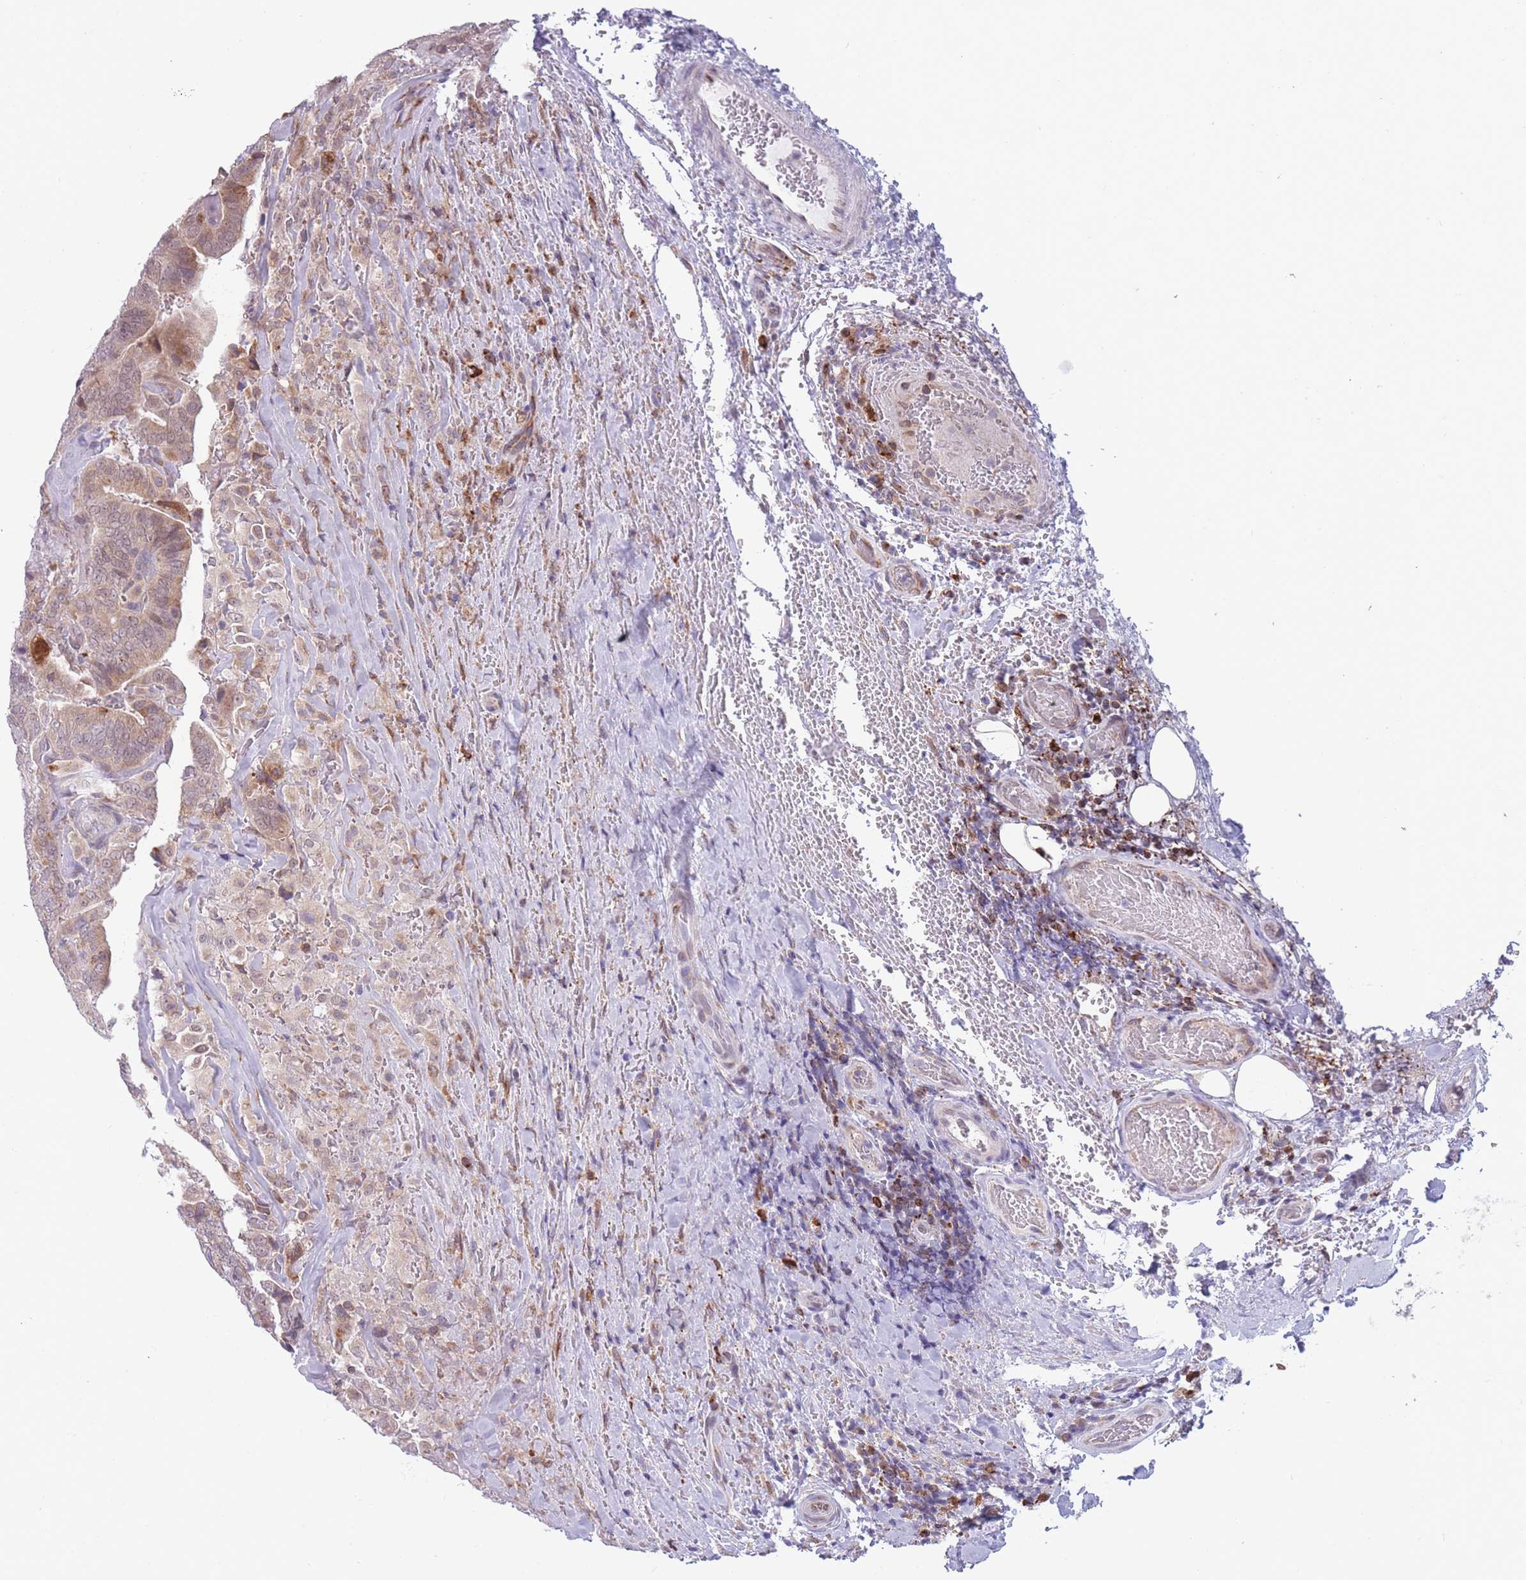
{"staining": {"intensity": "moderate", "quantity": "25%-75%", "location": "cytoplasmic/membranous"}, "tissue": "thyroid cancer", "cell_type": "Tumor cells", "image_type": "cancer", "snomed": [{"axis": "morphology", "description": "Papillary adenocarcinoma, NOS"}, {"axis": "topography", "description": "Thyroid gland"}], "caption": "A histopathology image showing moderate cytoplasmic/membranous positivity in about 25%-75% of tumor cells in thyroid cancer (papillary adenocarcinoma), as visualized by brown immunohistochemical staining.", "gene": "TMEM121", "patient": {"sex": "male", "age": 61}}